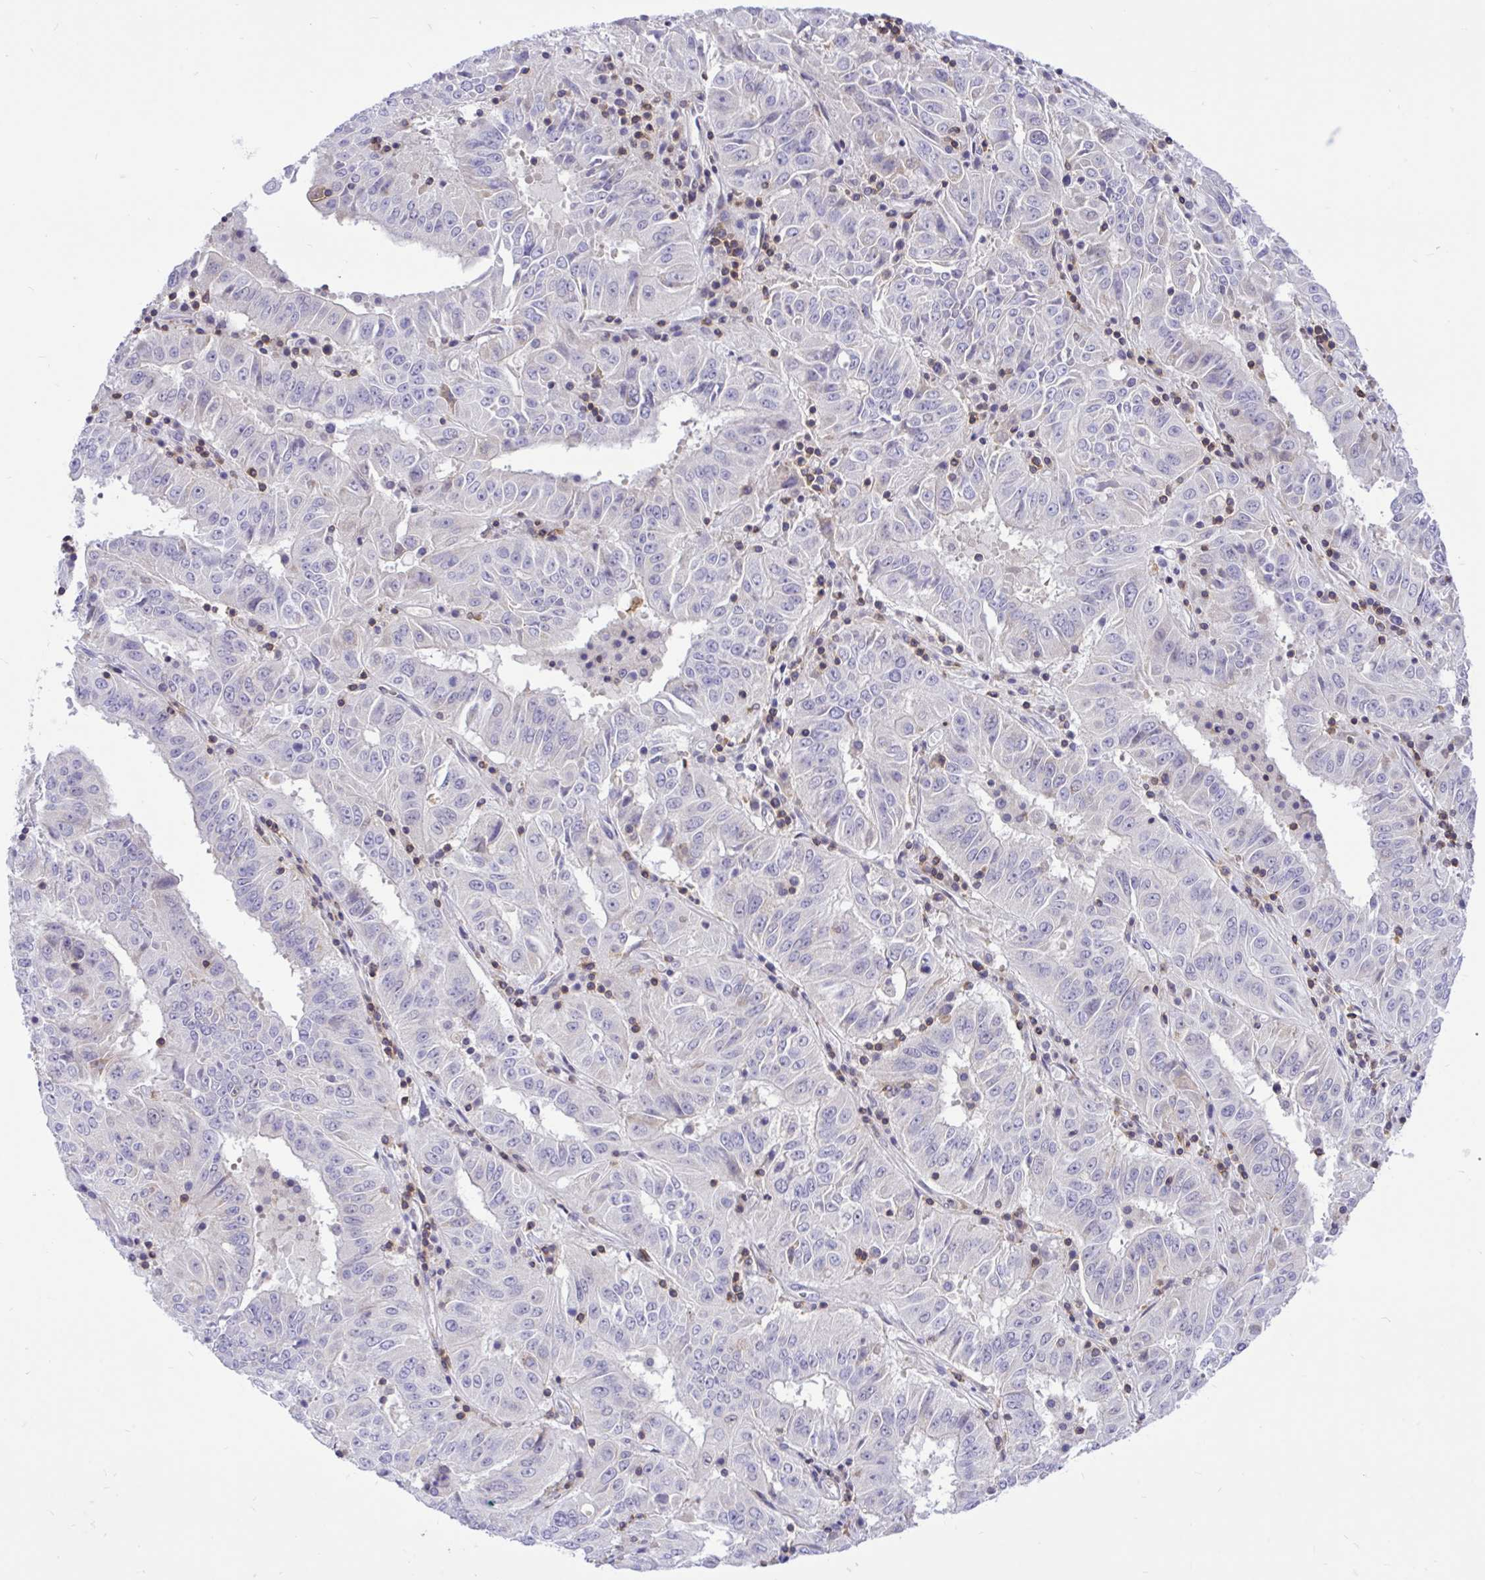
{"staining": {"intensity": "negative", "quantity": "none", "location": "none"}, "tissue": "pancreatic cancer", "cell_type": "Tumor cells", "image_type": "cancer", "snomed": [{"axis": "morphology", "description": "Adenocarcinoma, NOS"}, {"axis": "topography", "description": "Pancreas"}], "caption": "High magnification brightfield microscopy of pancreatic adenocarcinoma stained with DAB (brown) and counterstained with hematoxylin (blue): tumor cells show no significant staining. (Brightfield microscopy of DAB immunohistochemistry at high magnification).", "gene": "CXCL8", "patient": {"sex": "male", "age": 63}}